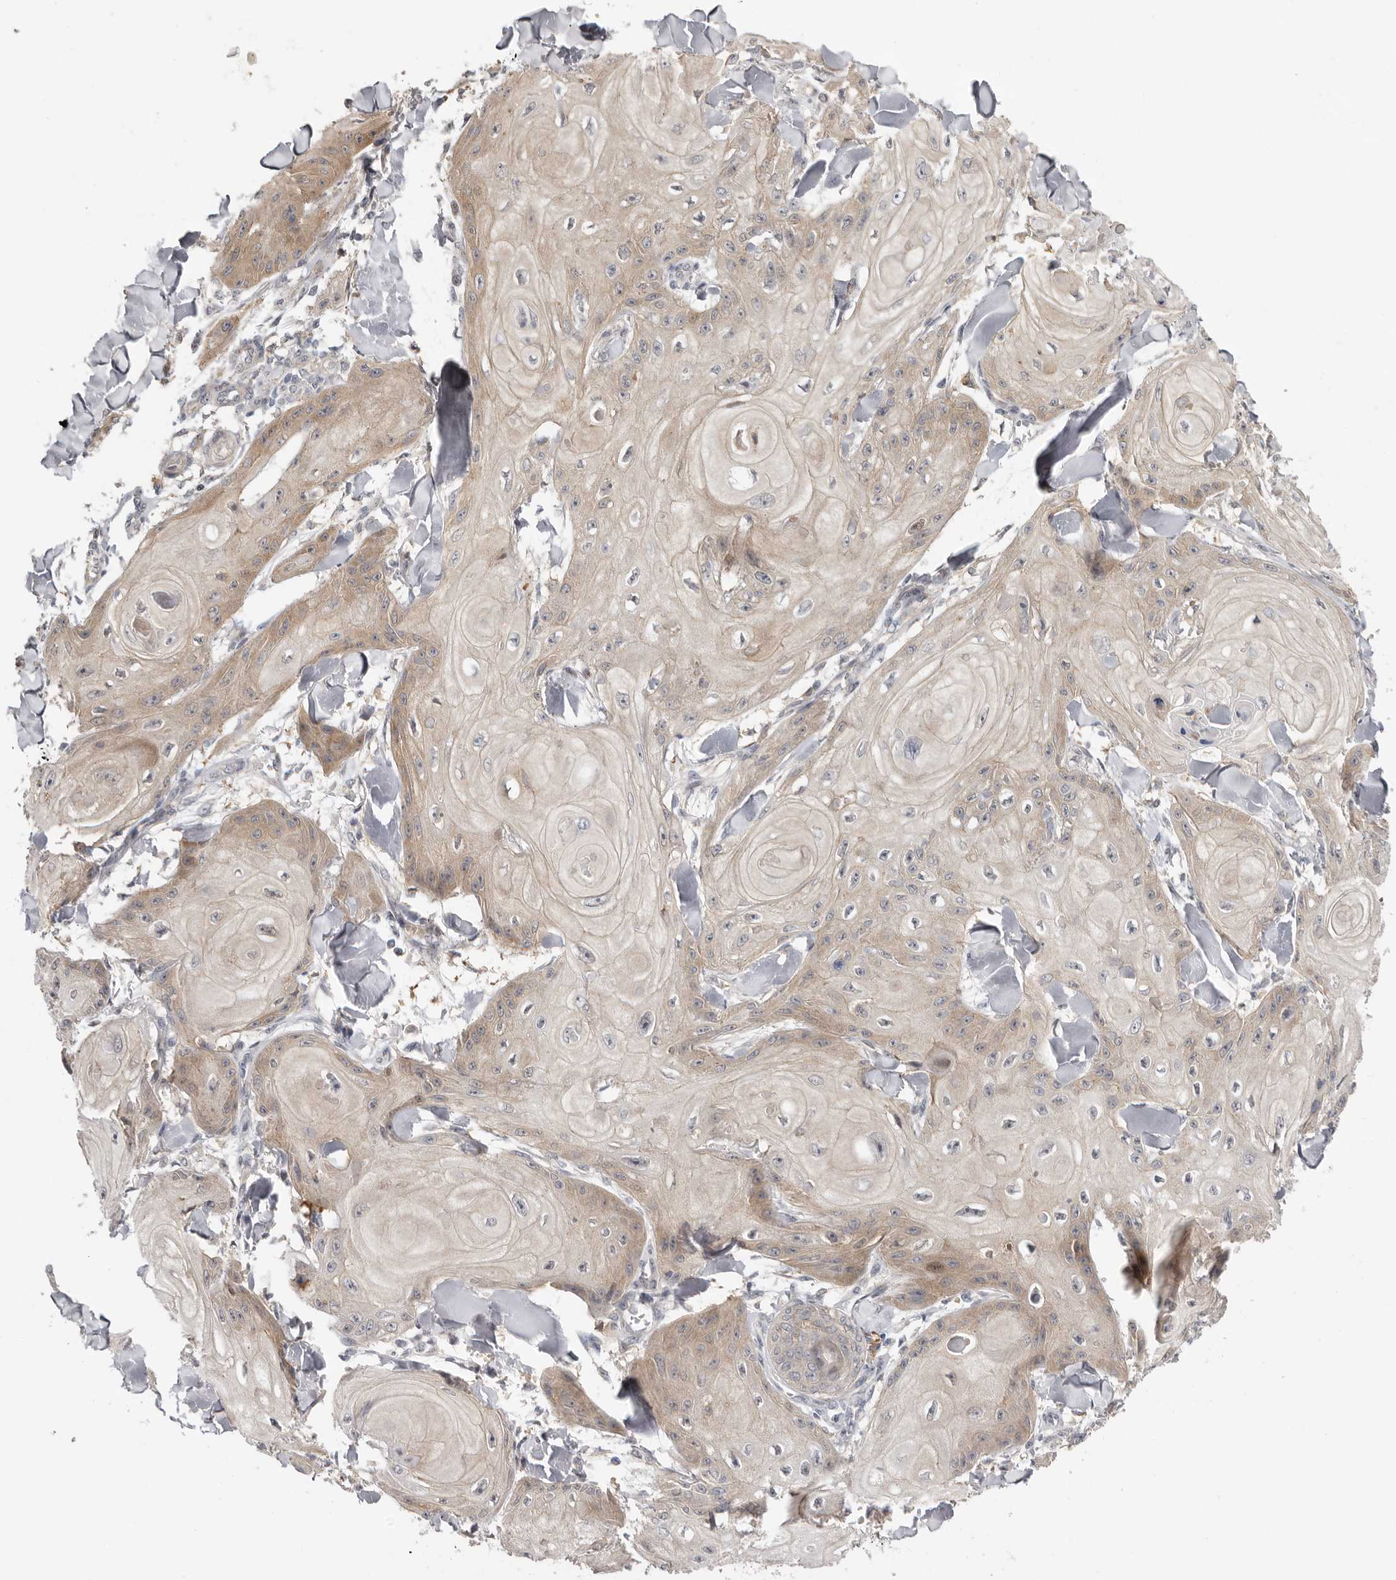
{"staining": {"intensity": "weak", "quantity": "<25%", "location": "cytoplasmic/membranous"}, "tissue": "skin cancer", "cell_type": "Tumor cells", "image_type": "cancer", "snomed": [{"axis": "morphology", "description": "Squamous cell carcinoma, NOS"}, {"axis": "topography", "description": "Skin"}], "caption": "The image displays no significant expression in tumor cells of squamous cell carcinoma (skin). (Stains: DAB (3,3'-diaminobenzidine) IHC with hematoxylin counter stain, Microscopy: brightfield microscopy at high magnification).", "gene": "MSRB2", "patient": {"sex": "male", "age": 74}}